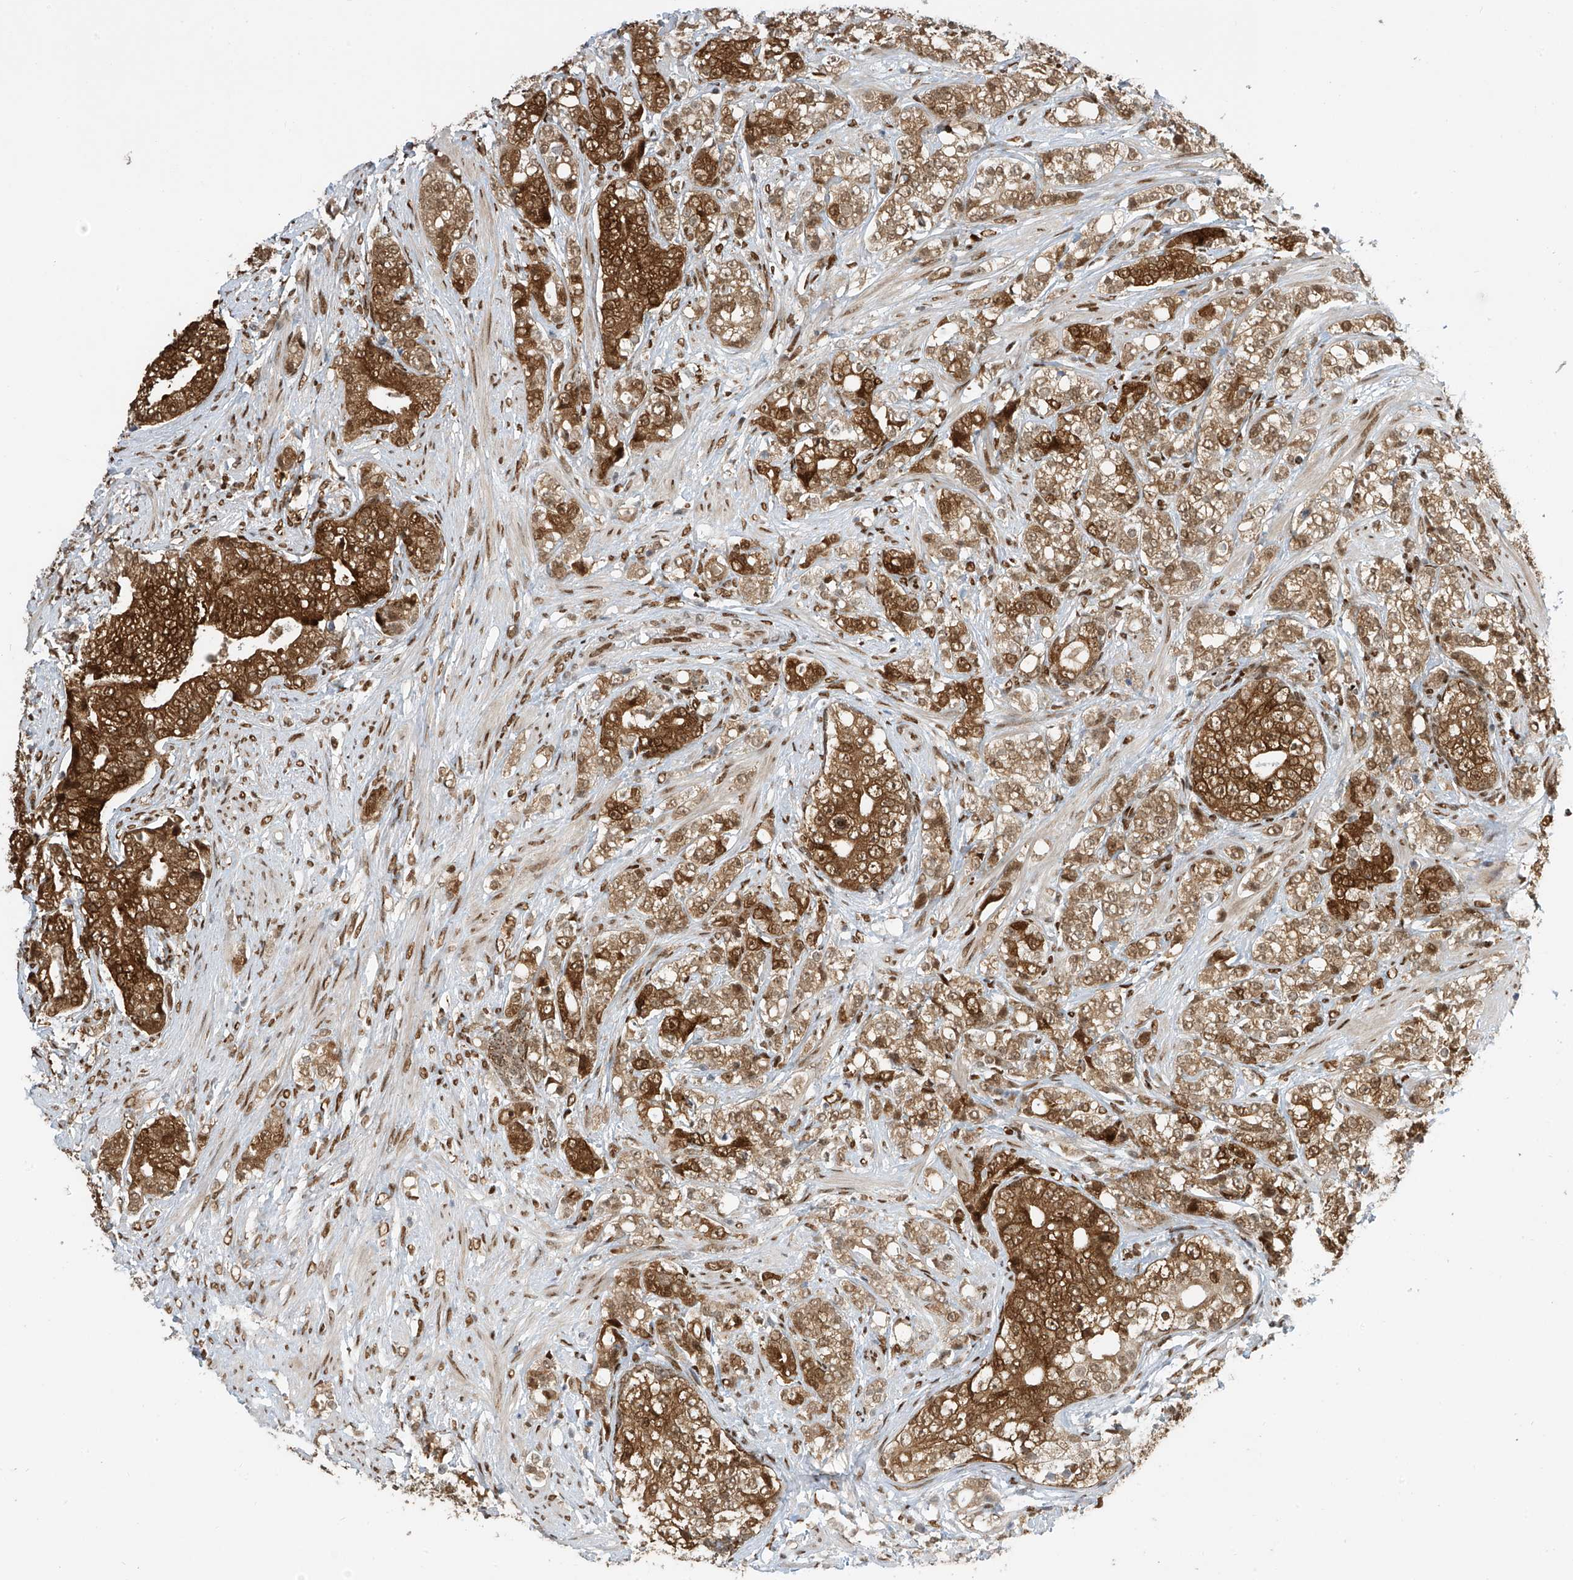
{"staining": {"intensity": "strong", "quantity": ">75%", "location": "cytoplasmic/membranous,nuclear"}, "tissue": "prostate cancer", "cell_type": "Tumor cells", "image_type": "cancer", "snomed": [{"axis": "morphology", "description": "Adenocarcinoma, High grade"}, {"axis": "topography", "description": "Prostate"}], "caption": "An image of prostate cancer stained for a protein reveals strong cytoplasmic/membranous and nuclear brown staining in tumor cells. The protein is stained brown, and the nuclei are stained in blue (DAB (3,3'-diaminobenzidine) IHC with brightfield microscopy, high magnification).", "gene": "PM20D2", "patient": {"sex": "male", "age": 69}}